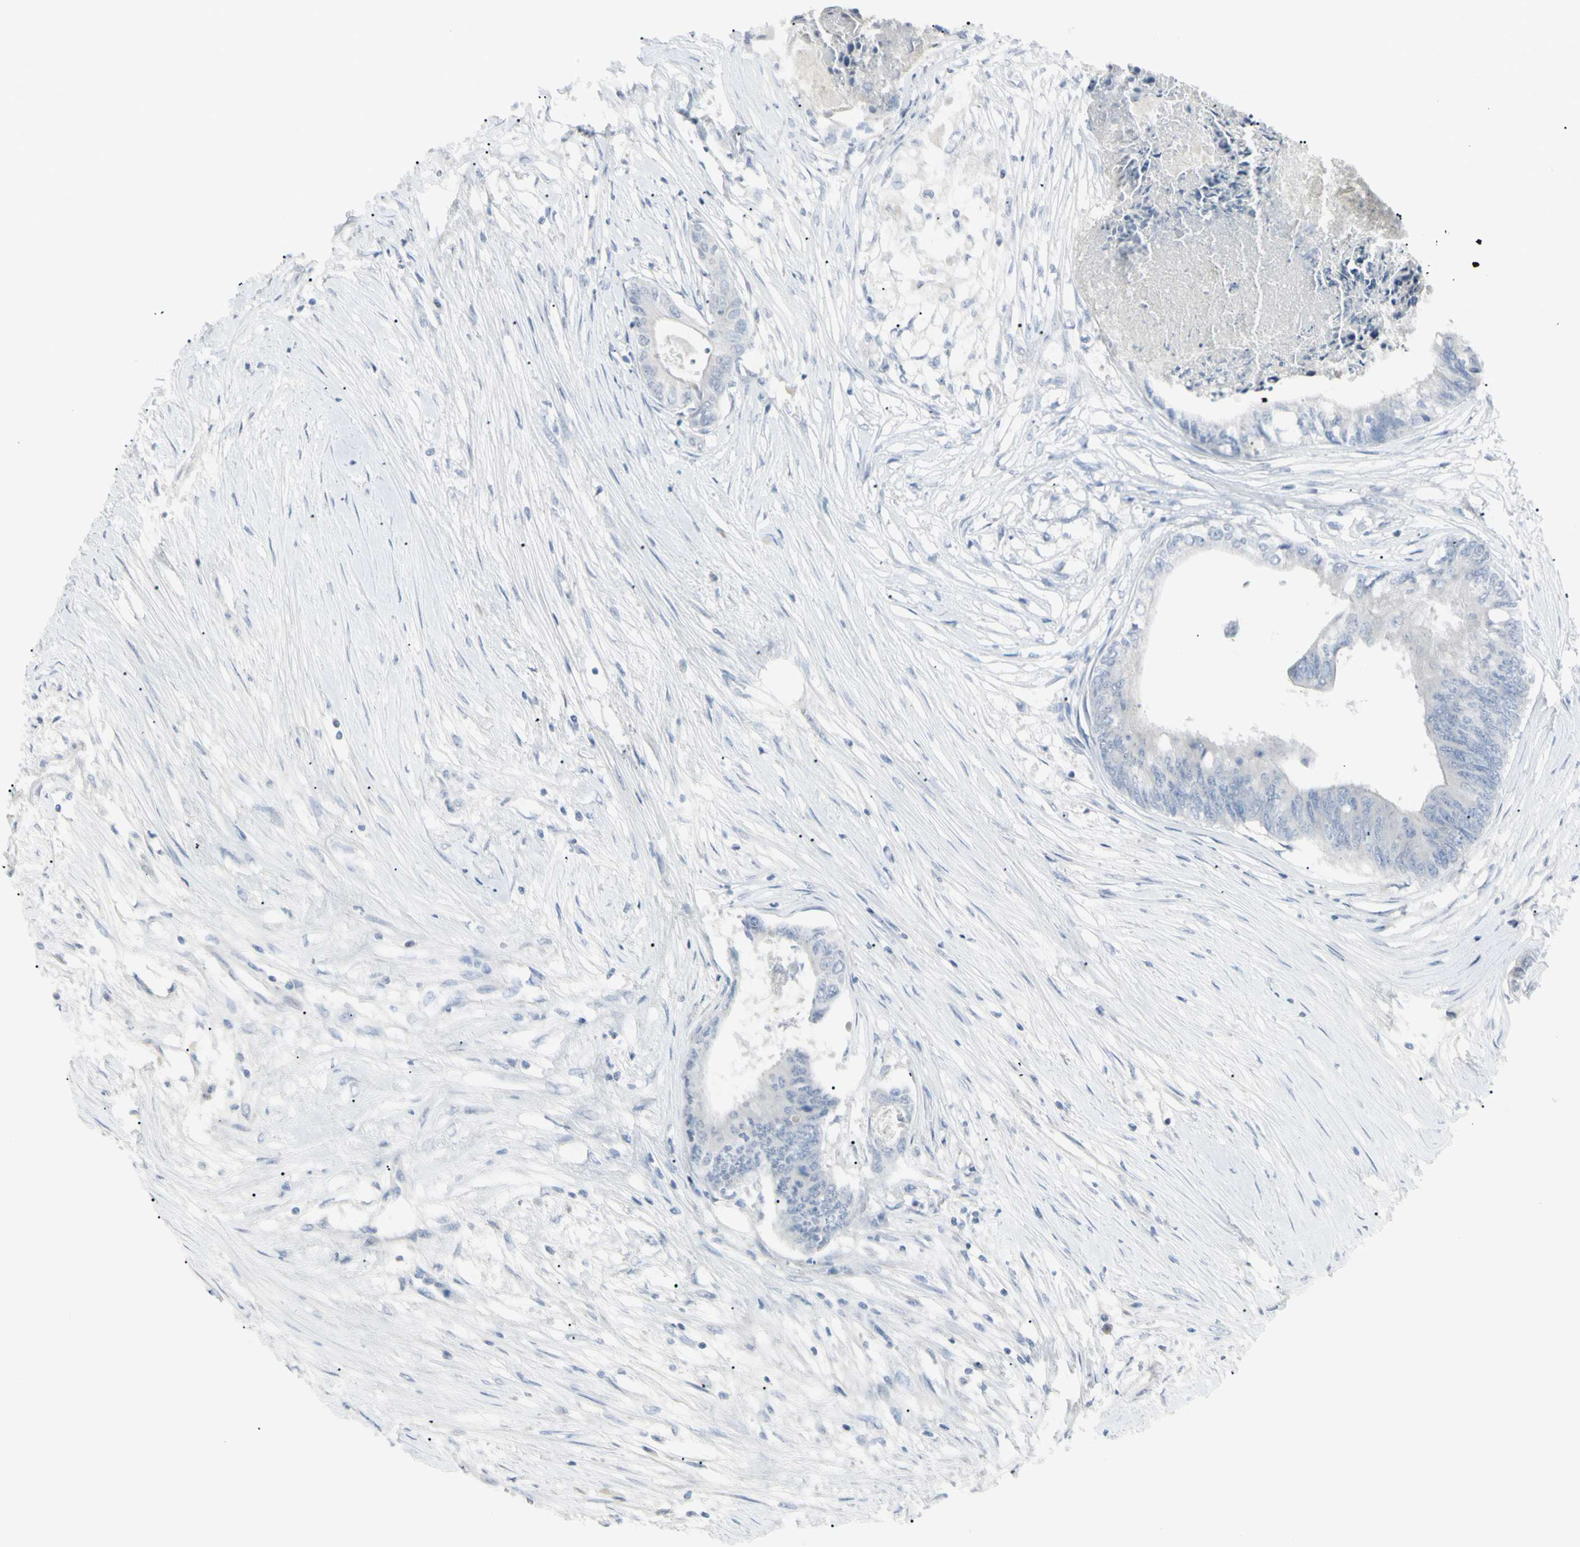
{"staining": {"intensity": "negative", "quantity": "none", "location": "none"}, "tissue": "colorectal cancer", "cell_type": "Tumor cells", "image_type": "cancer", "snomed": [{"axis": "morphology", "description": "Adenocarcinoma, NOS"}, {"axis": "topography", "description": "Rectum"}], "caption": "A high-resolution image shows immunohistochemistry (IHC) staining of colorectal cancer, which exhibits no significant positivity in tumor cells.", "gene": "PIP", "patient": {"sex": "male", "age": 63}}